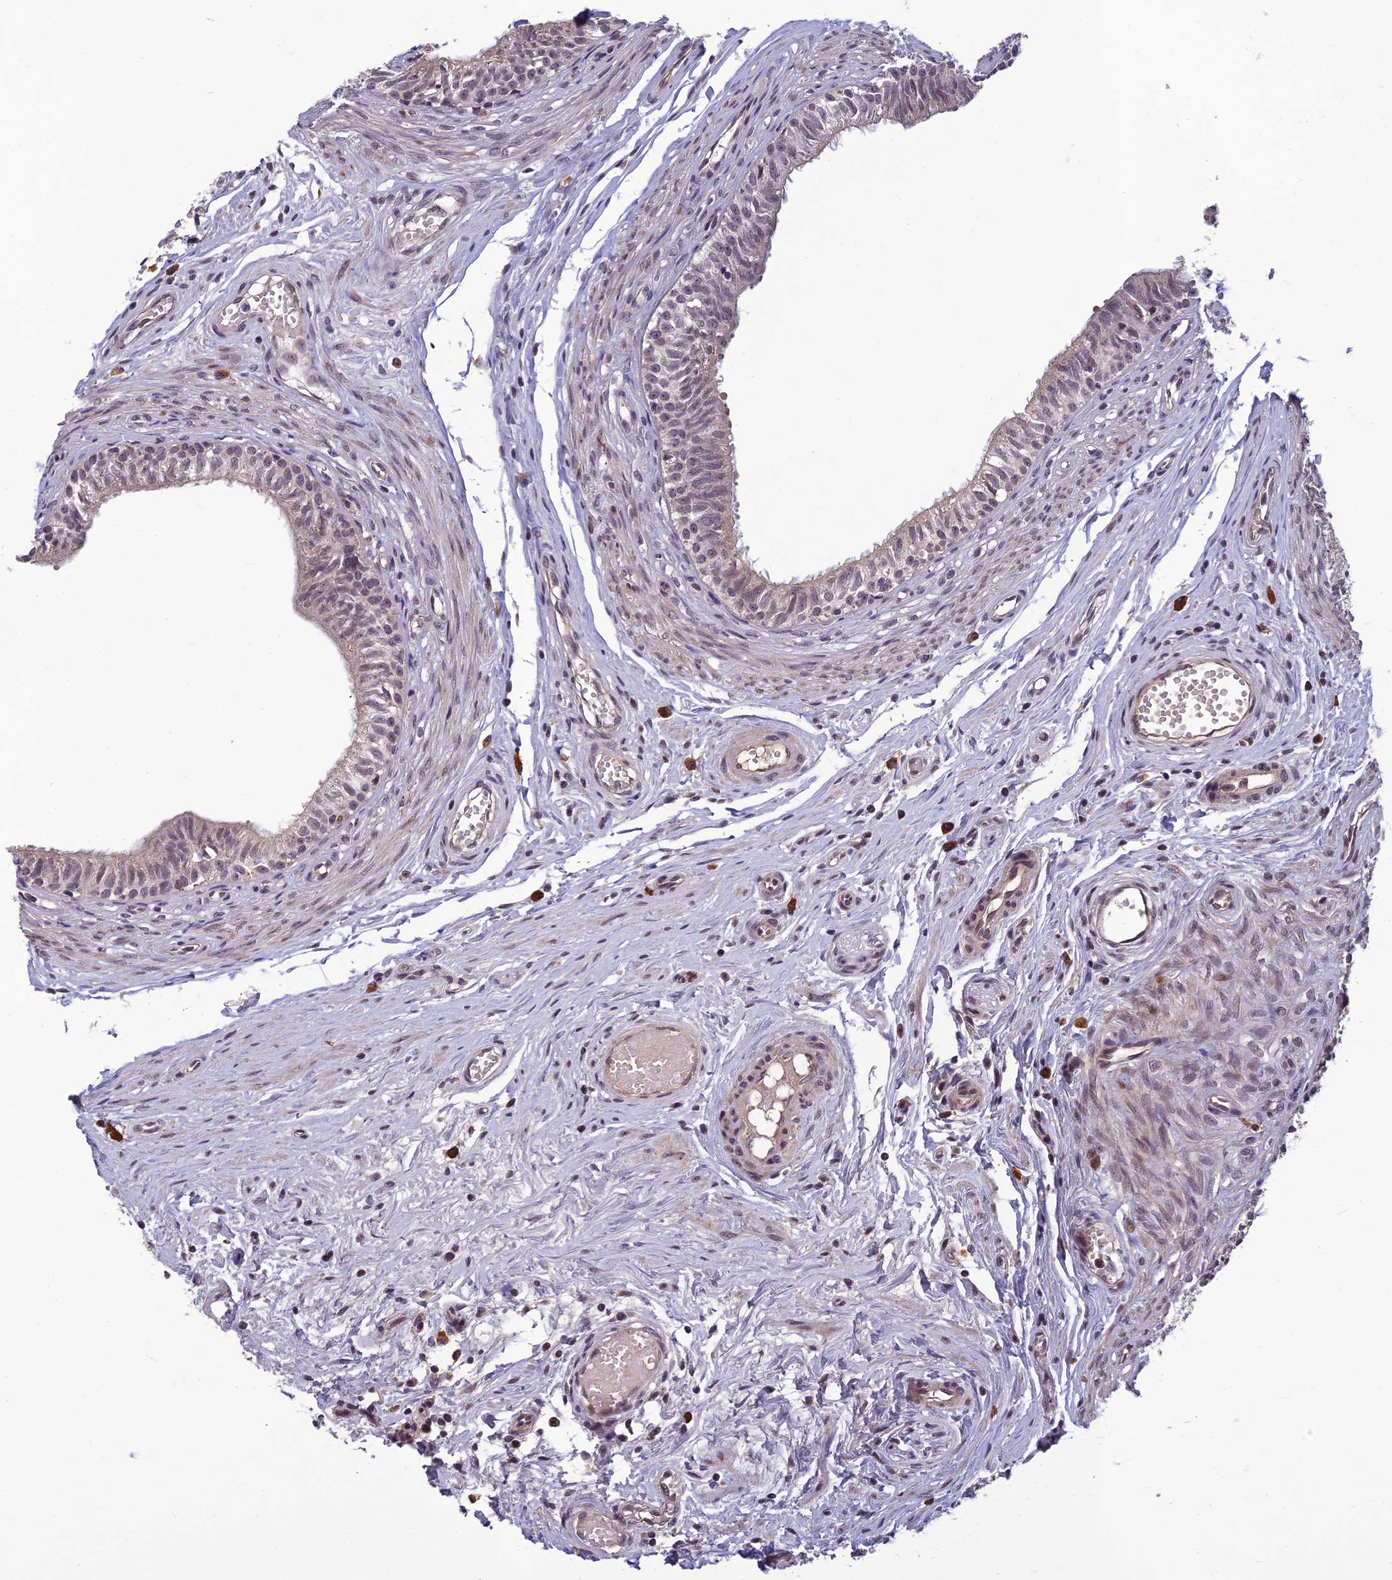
{"staining": {"intensity": "moderate", "quantity": "25%-75%", "location": "nuclear"}, "tissue": "epididymis", "cell_type": "Glandular cells", "image_type": "normal", "snomed": [{"axis": "morphology", "description": "Normal tissue, NOS"}, {"axis": "topography", "description": "Epididymis, spermatic cord, NOS"}], "caption": "Moderate nuclear expression is identified in approximately 25%-75% of glandular cells in unremarkable epididymis.", "gene": "FBRS", "patient": {"sex": "male", "age": 22}}